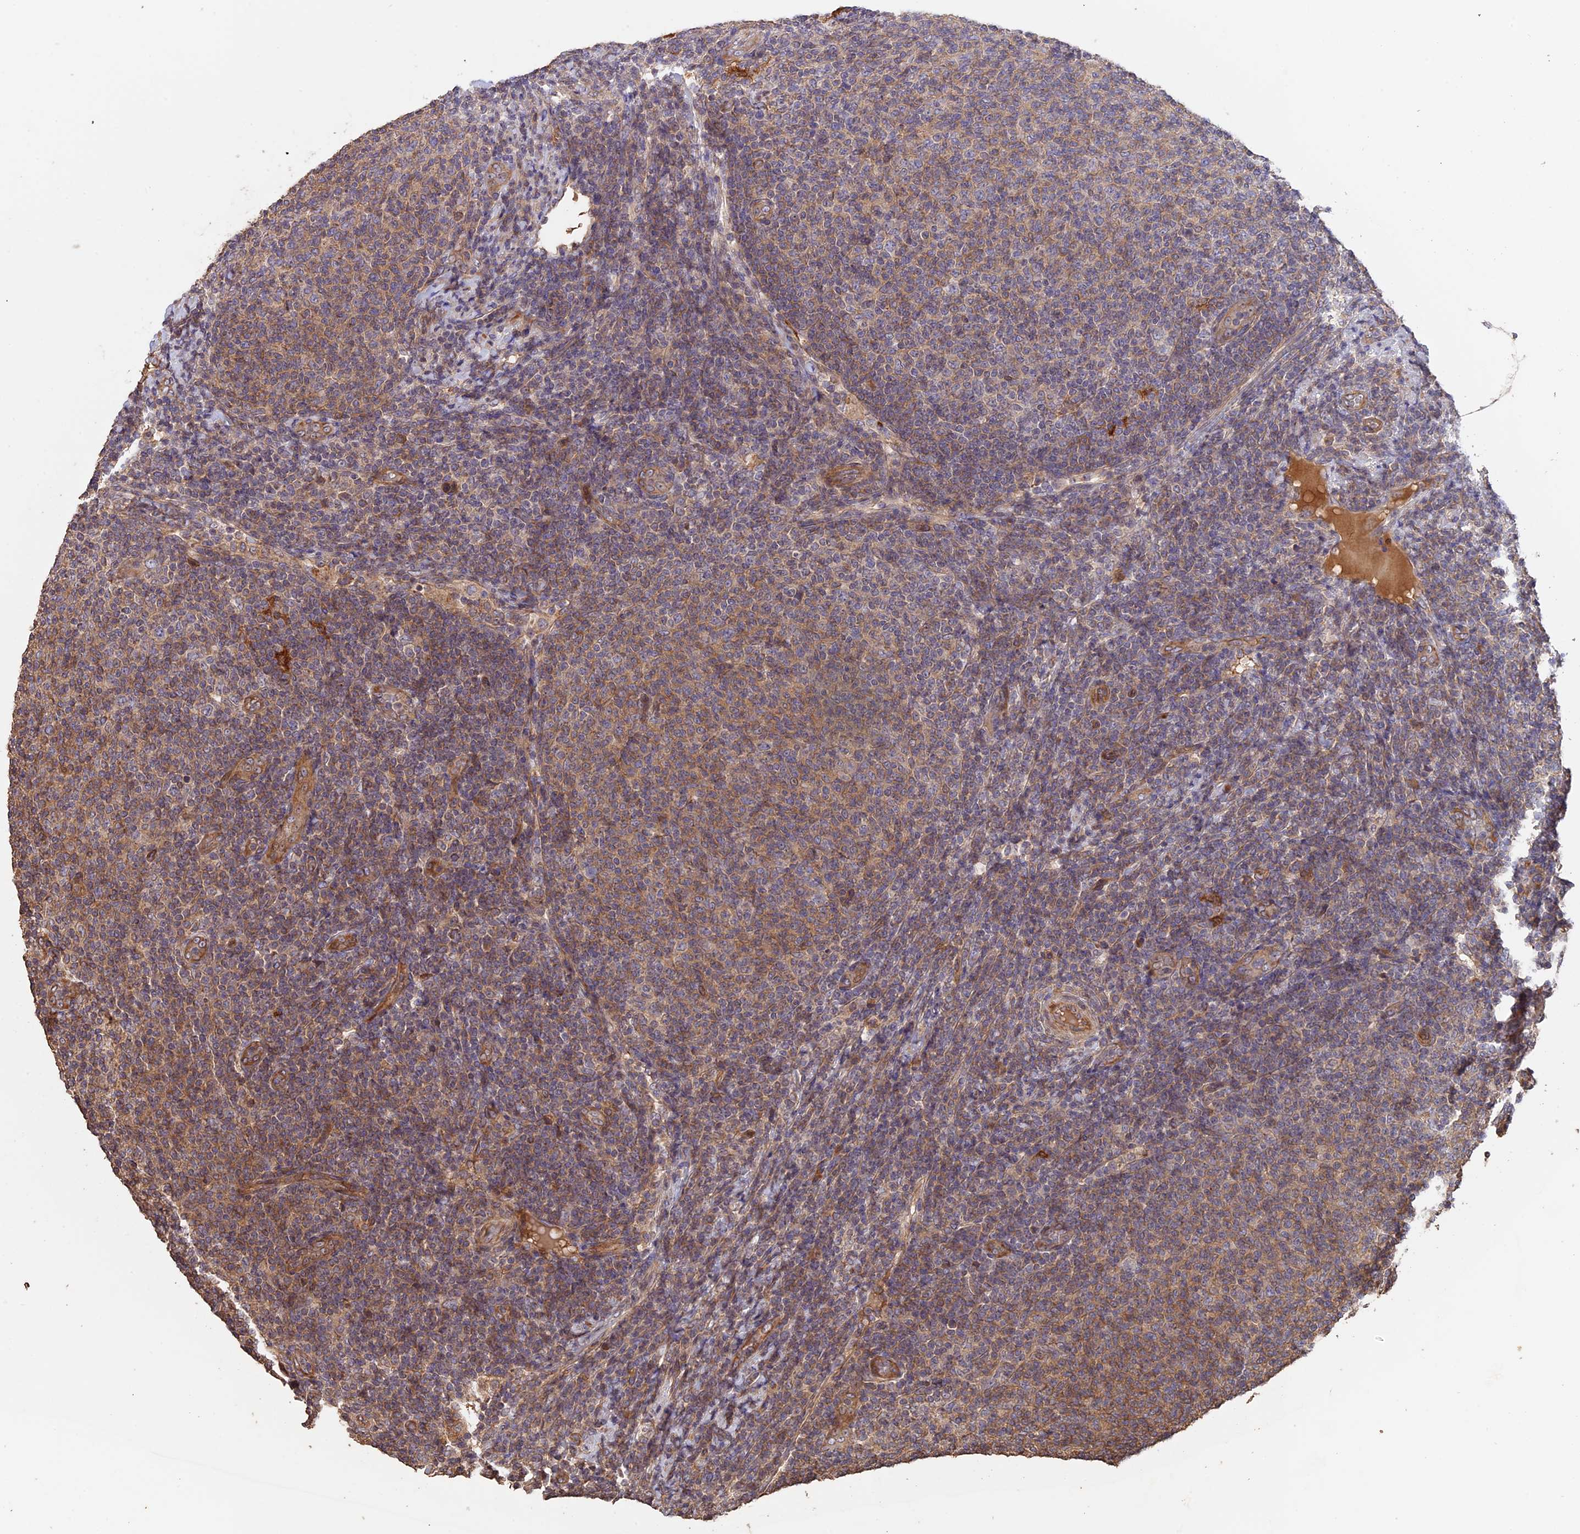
{"staining": {"intensity": "weak", "quantity": "25%-75%", "location": "cytoplasmic/membranous"}, "tissue": "lymphoma", "cell_type": "Tumor cells", "image_type": "cancer", "snomed": [{"axis": "morphology", "description": "Malignant lymphoma, non-Hodgkin's type, Low grade"}, {"axis": "topography", "description": "Lymph node"}], "caption": "Immunohistochemical staining of malignant lymphoma, non-Hodgkin's type (low-grade) reveals weak cytoplasmic/membranous protein positivity in about 25%-75% of tumor cells.", "gene": "RASAL1", "patient": {"sex": "male", "age": 66}}